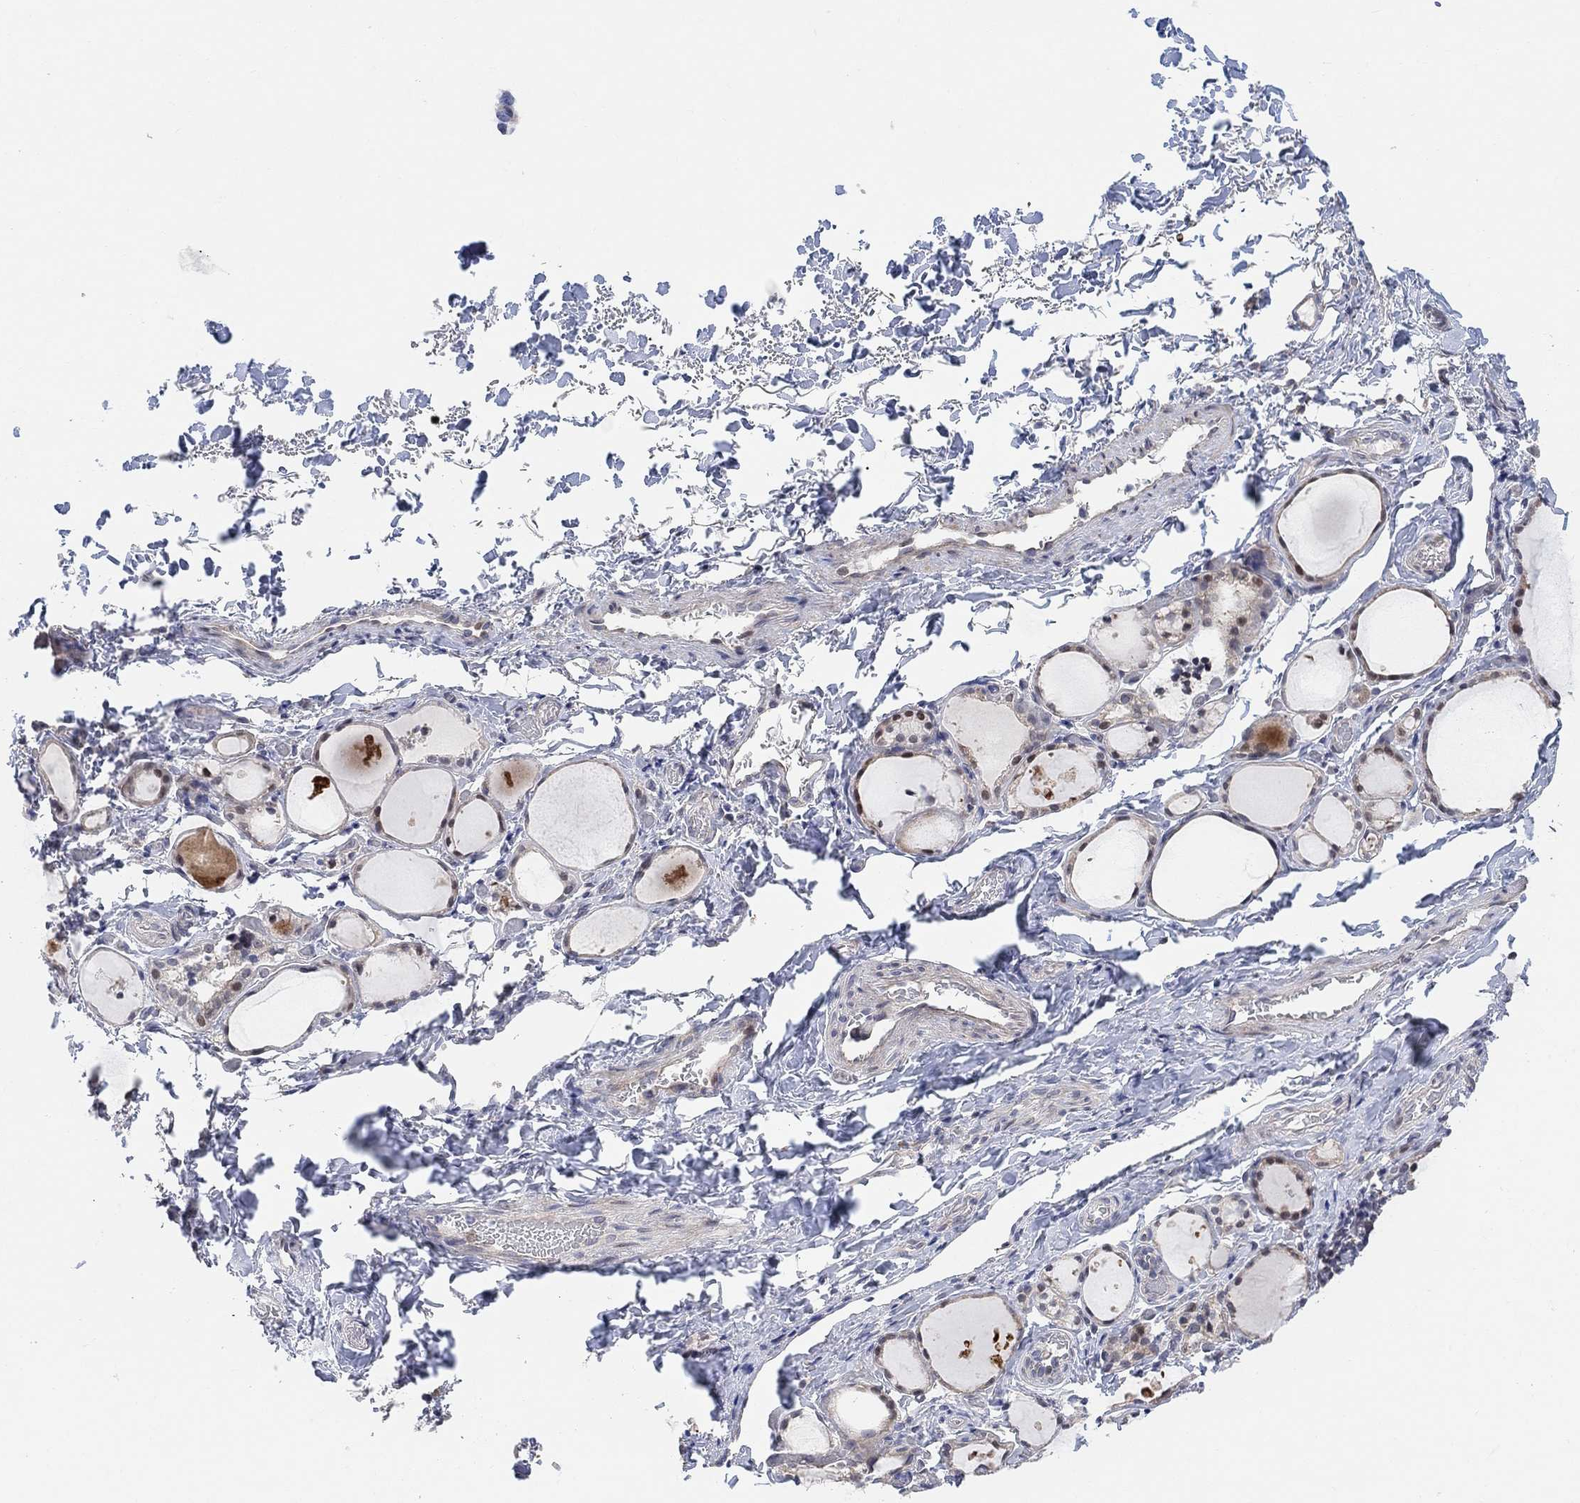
{"staining": {"intensity": "weak", "quantity": "25%-75%", "location": "cytoplasmic/membranous"}, "tissue": "thyroid gland", "cell_type": "Glandular cells", "image_type": "normal", "snomed": [{"axis": "morphology", "description": "Normal tissue, NOS"}, {"axis": "topography", "description": "Thyroid gland"}], "caption": "Glandular cells demonstrate low levels of weak cytoplasmic/membranous staining in approximately 25%-75% of cells in unremarkable thyroid gland. The staining was performed using DAB (3,3'-diaminobenzidine) to visualize the protein expression in brown, while the nuclei were stained in blue with hematoxylin (Magnification: 20x).", "gene": "CNTF", "patient": {"sex": "male", "age": 68}}